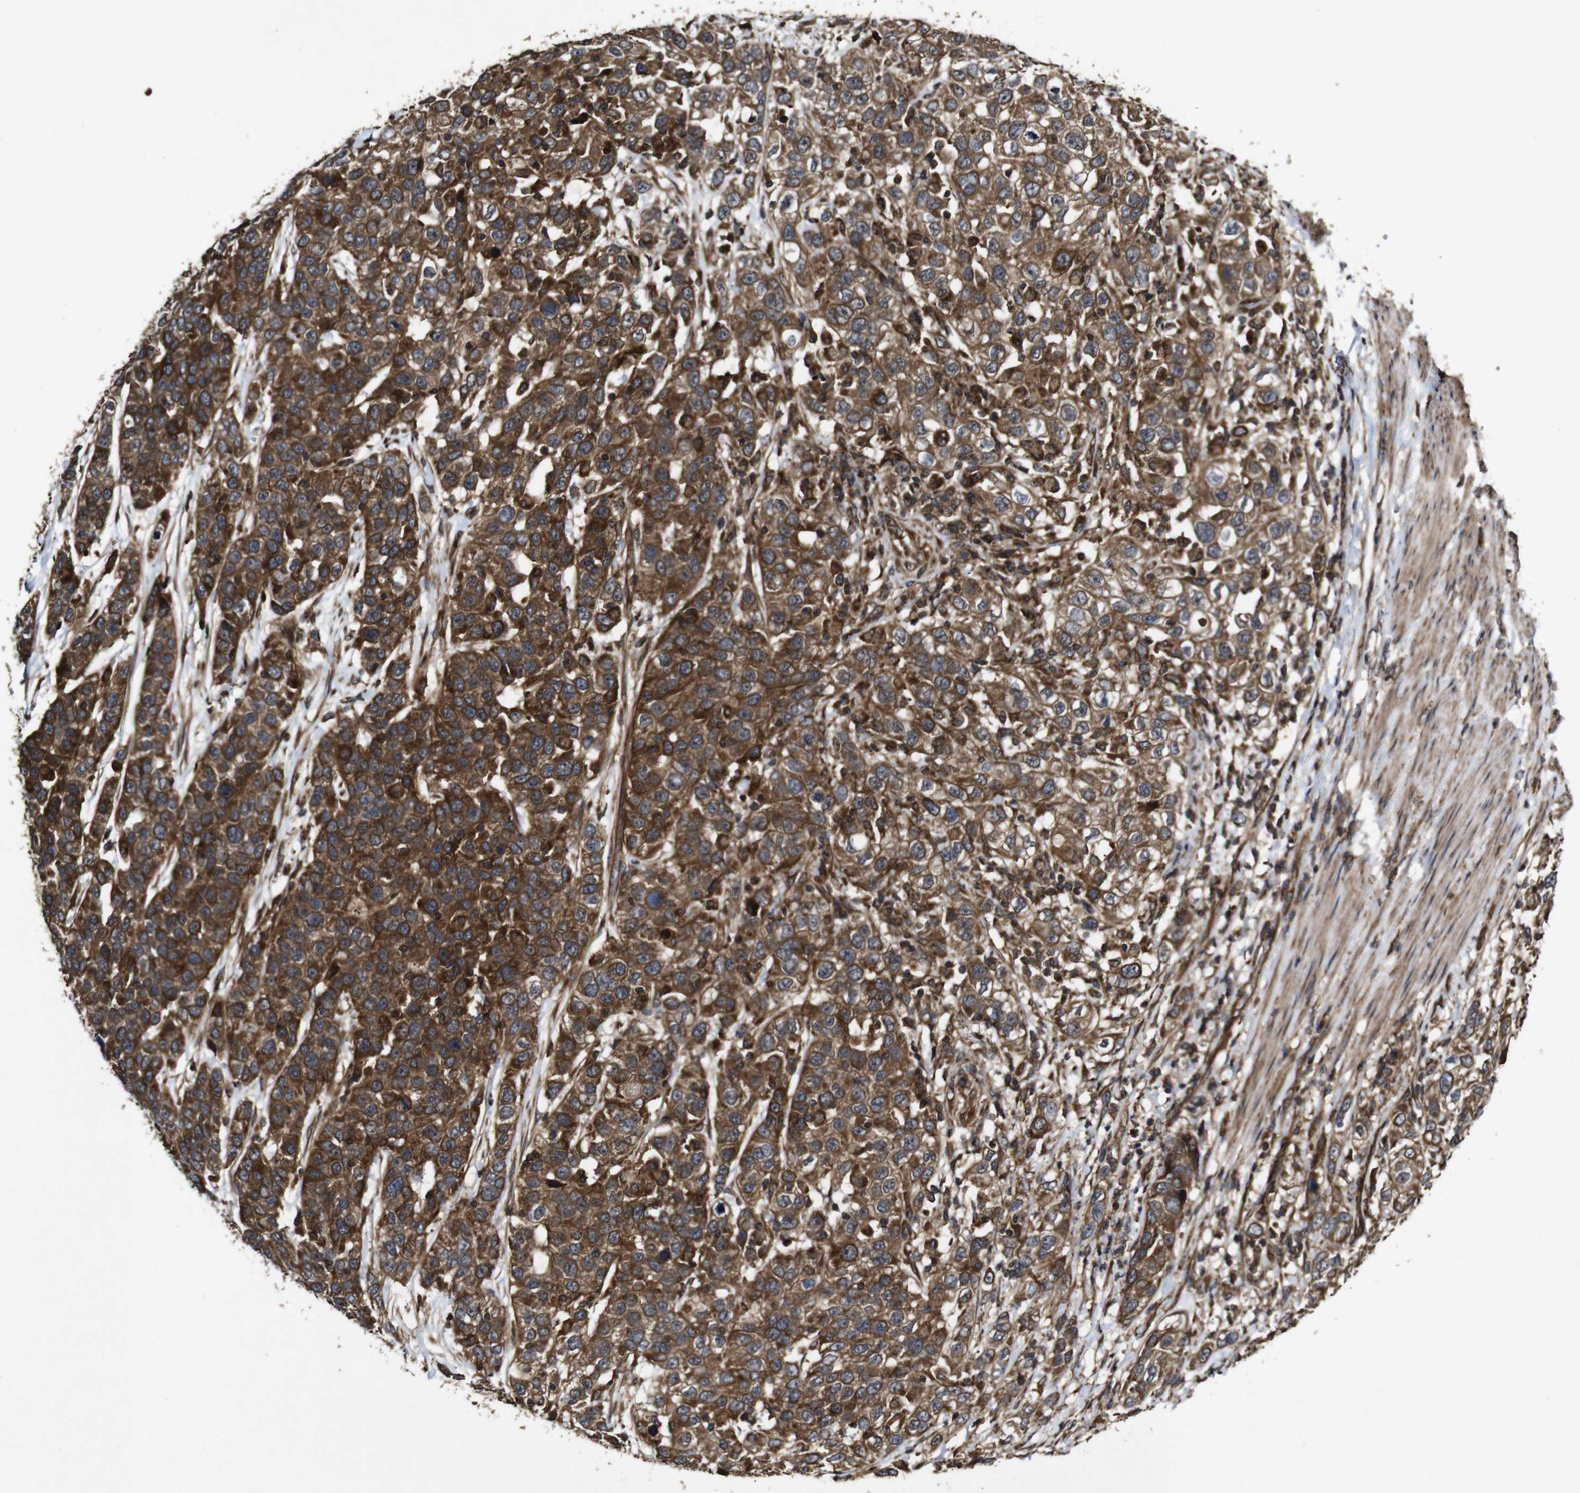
{"staining": {"intensity": "strong", "quantity": ">75%", "location": "cytoplasmic/membranous"}, "tissue": "urothelial cancer", "cell_type": "Tumor cells", "image_type": "cancer", "snomed": [{"axis": "morphology", "description": "Urothelial carcinoma, High grade"}, {"axis": "topography", "description": "Urinary bladder"}], "caption": "Brown immunohistochemical staining in human urothelial cancer reveals strong cytoplasmic/membranous expression in approximately >75% of tumor cells.", "gene": "BTN3A3", "patient": {"sex": "female", "age": 80}}